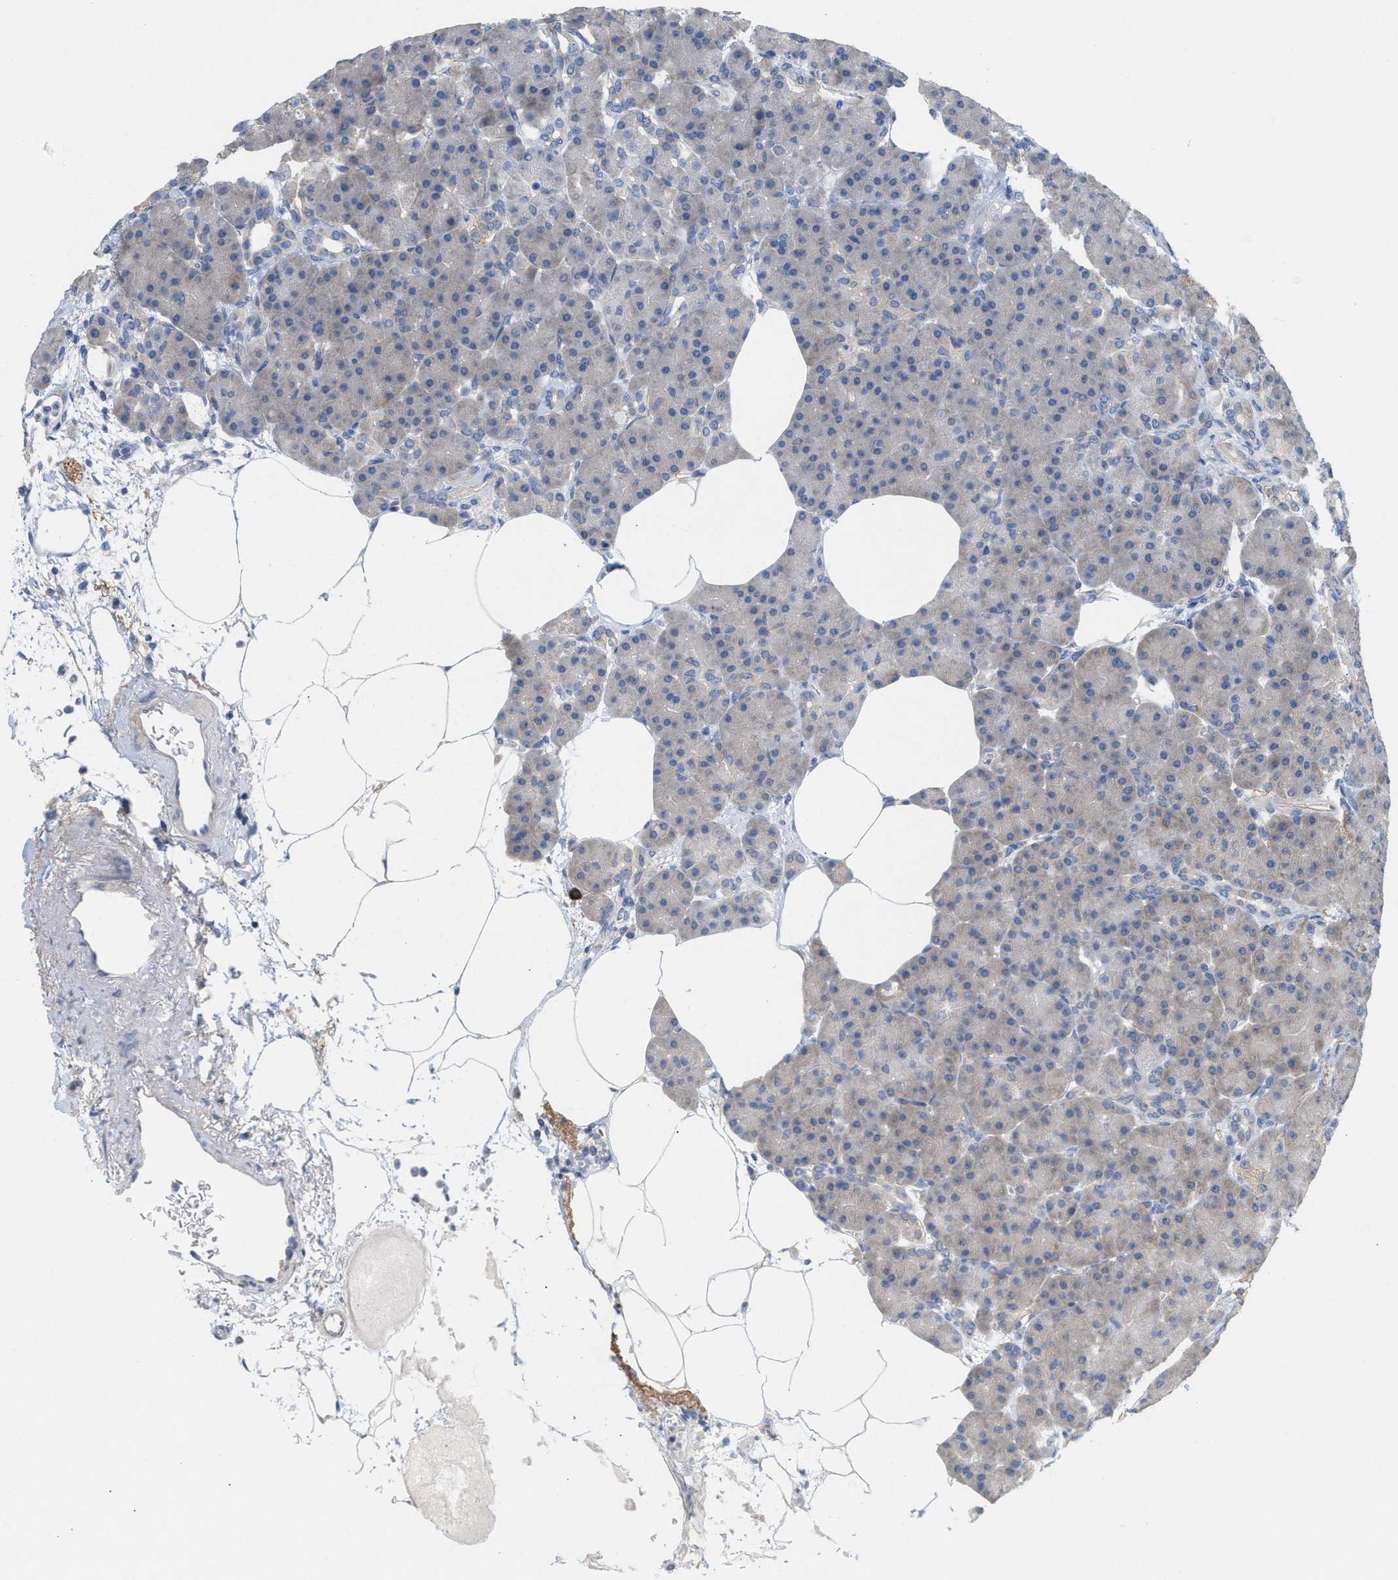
{"staining": {"intensity": "weak", "quantity": "<25%", "location": "cytoplasmic/membranous"}, "tissue": "pancreas", "cell_type": "Exocrine glandular cells", "image_type": "normal", "snomed": [{"axis": "morphology", "description": "Normal tissue, NOS"}, {"axis": "topography", "description": "Pancreas"}], "caption": "Immunohistochemical staining of normal human pancreas displays no significant staining in exocrine glandular cells.", "gene": "UBAP2", "patient": {"sex": "female", "age": 70}}